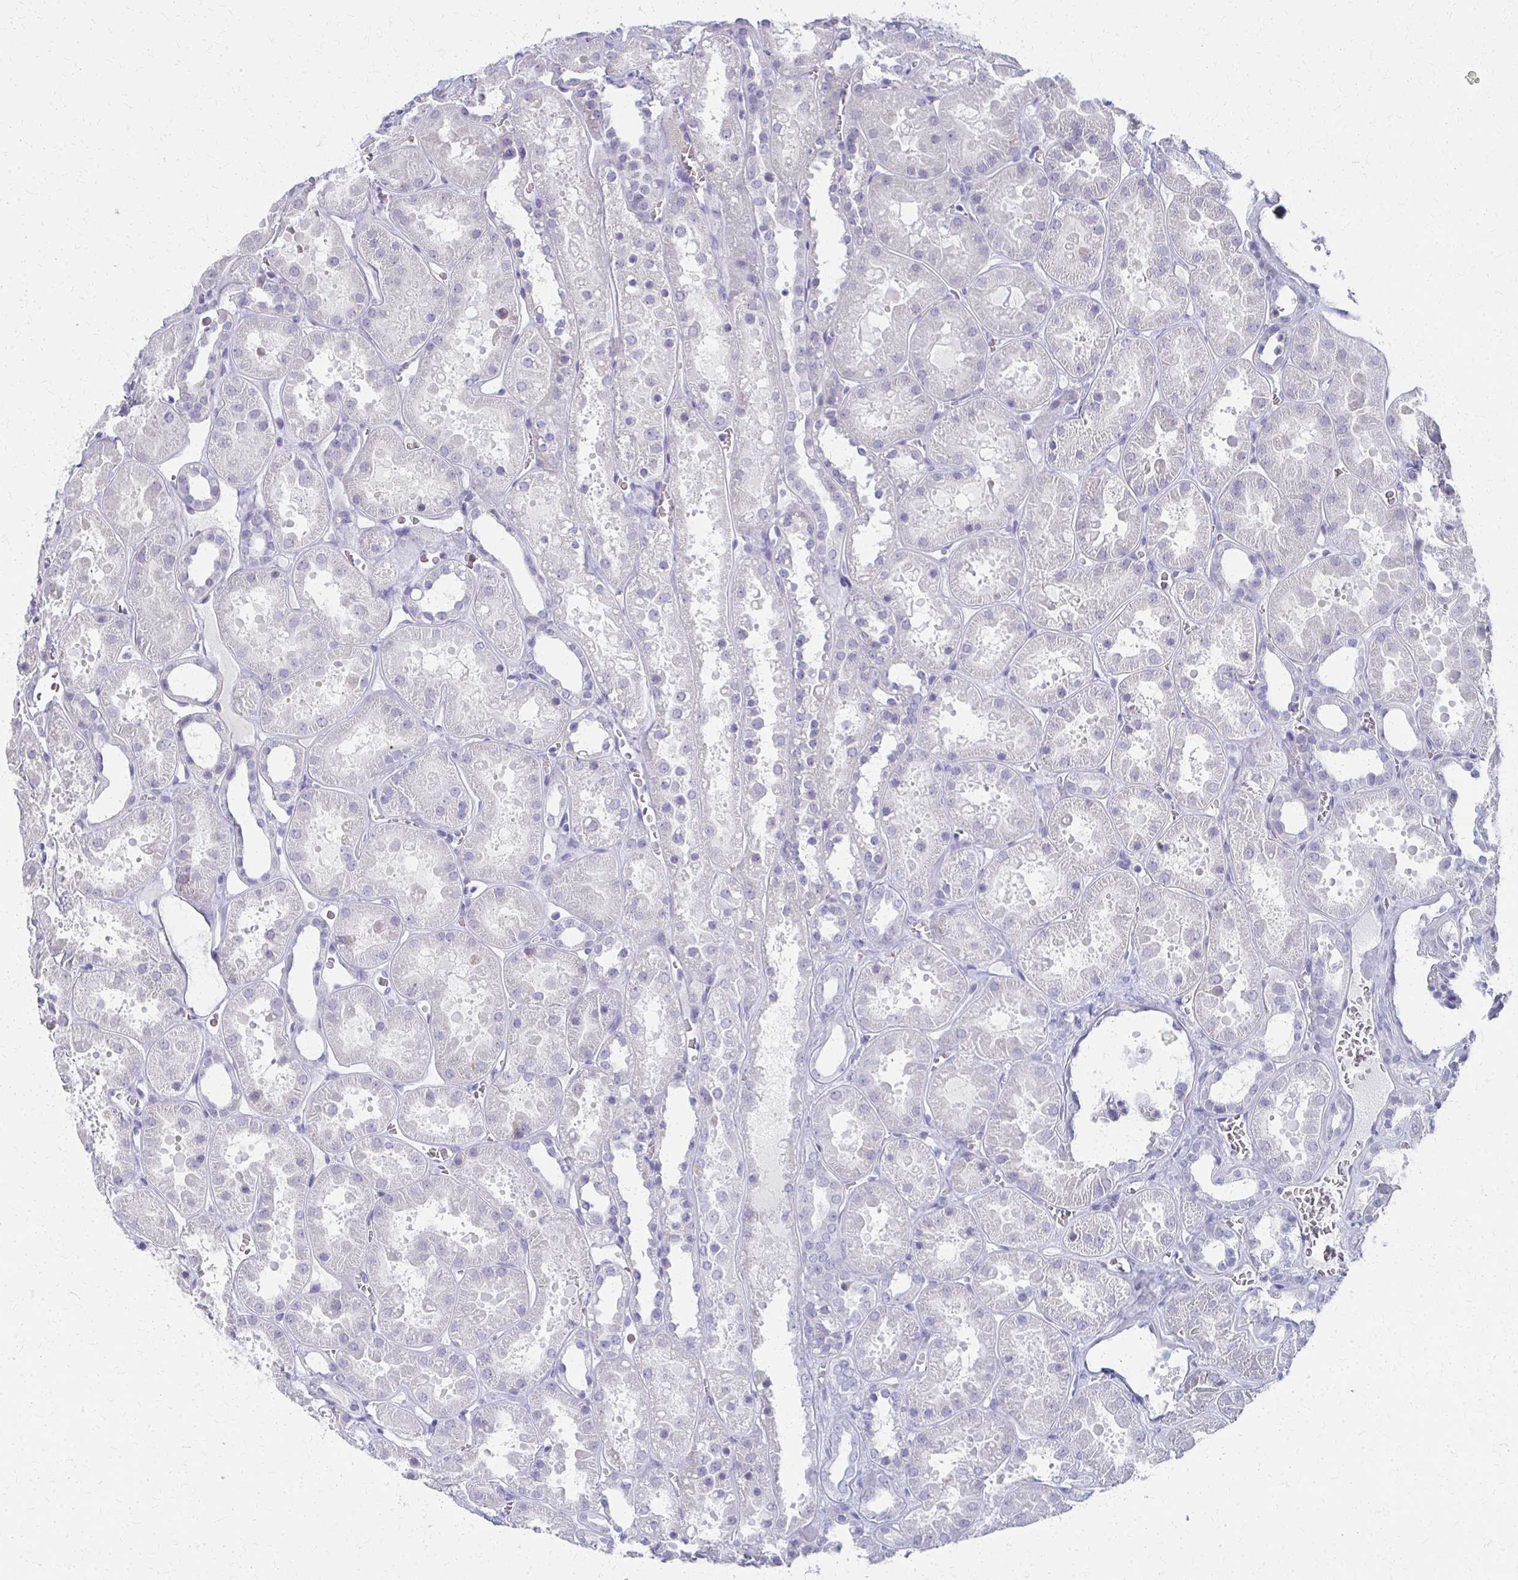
{"staining": {"intensity": "negative", "quantity": "none", "location": "none"}, "tissue": "kidney", "cell_type": "Cells in glomeruli", "image_type": "normal", "snomed": [{"axis": "morphology", "description": "Normal tissue, NOS"}, {"axis": "topography", "description": "Kidney"}], "caption": "This is a histopathology image of immunohistochemistry (IHC) staining of normal kidney, which shows no expression in cells in glomeruli.", "gene": "MS4A2", "patient": {"sex": "female", "age": 41}}